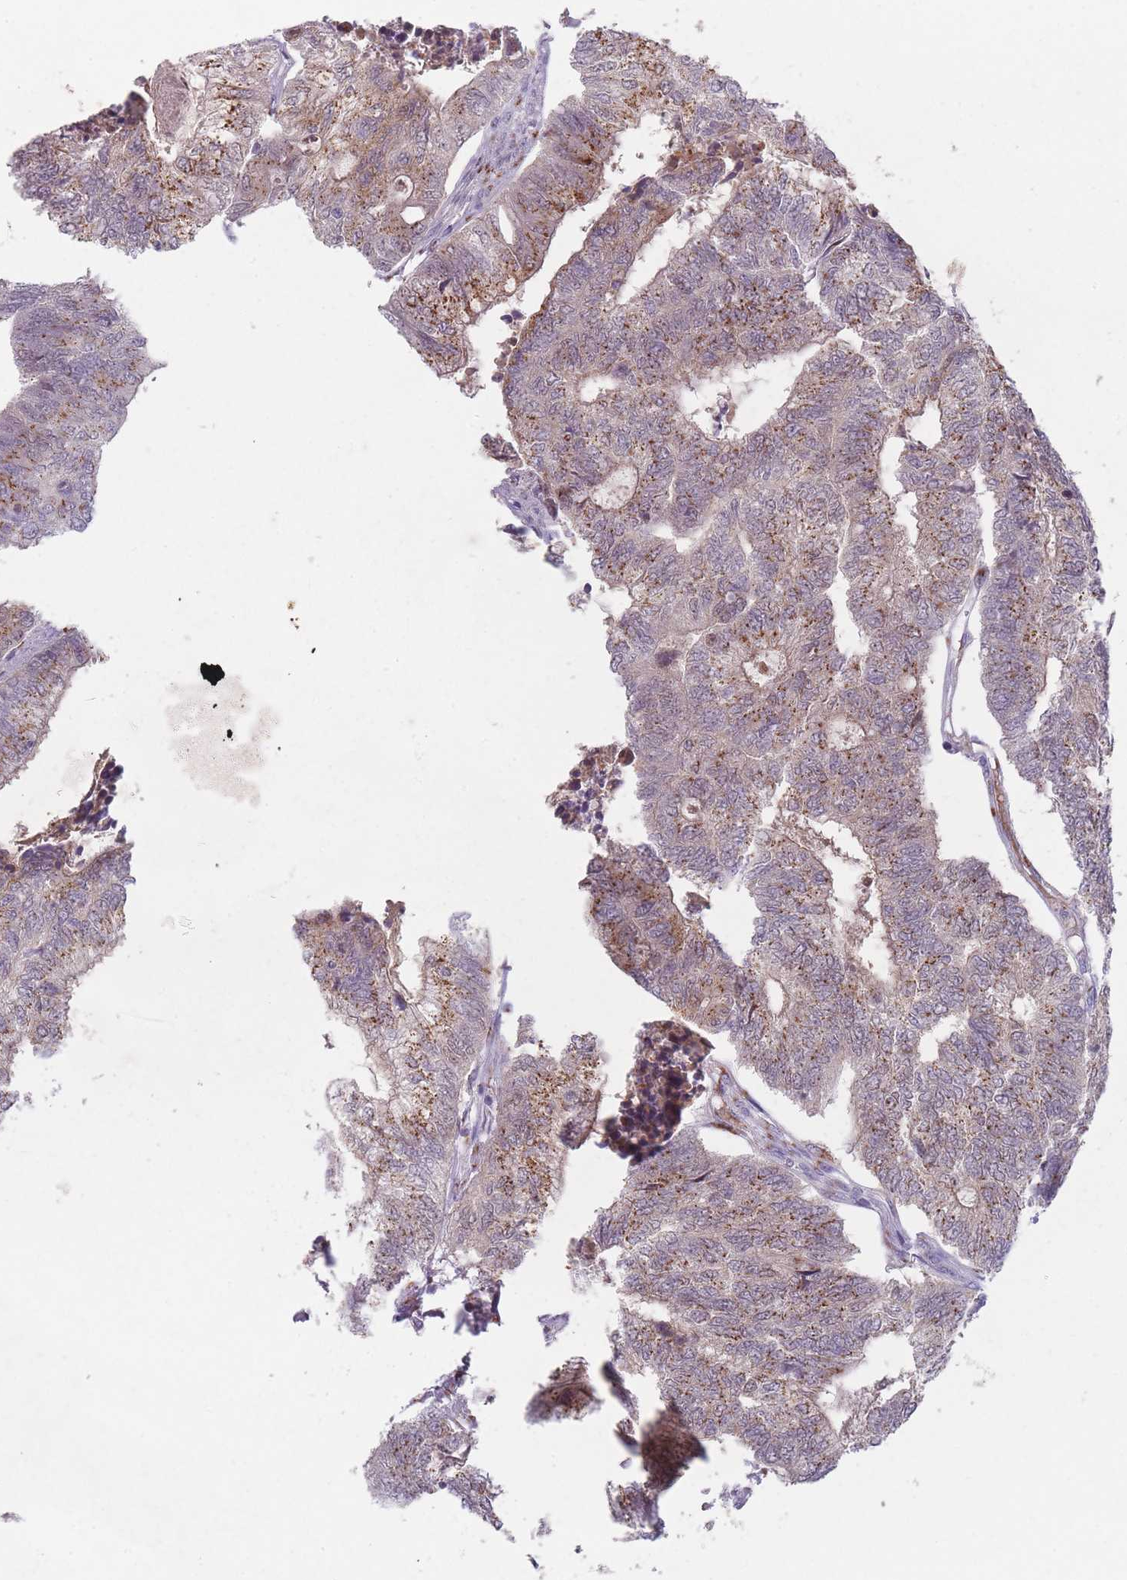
{"staining": {"intensity": "moderate", "quantity": ">75%", "location": "cytoplasmic/membranous"}, "tissue": "colorectal cancer", "cell_type": "Tumor cells", "image_type": "cancer", "snomed": [{"axis": "morphology", "description": "Adenocarcinoma, NOS"}, {"axis": "topography", "description": "Colon"}], "caption": "Adenocarcinoma (colorectal) stained with DAB IHC demonstrates medium levels of moderate cytoplasmic/membranous expression in approximately >75% of tumor cells. (Brightfield microscopy of DAB IHC at high magnification).", "gene": "MAN1B1", "patient": {"sex": "female", "age": 67}}